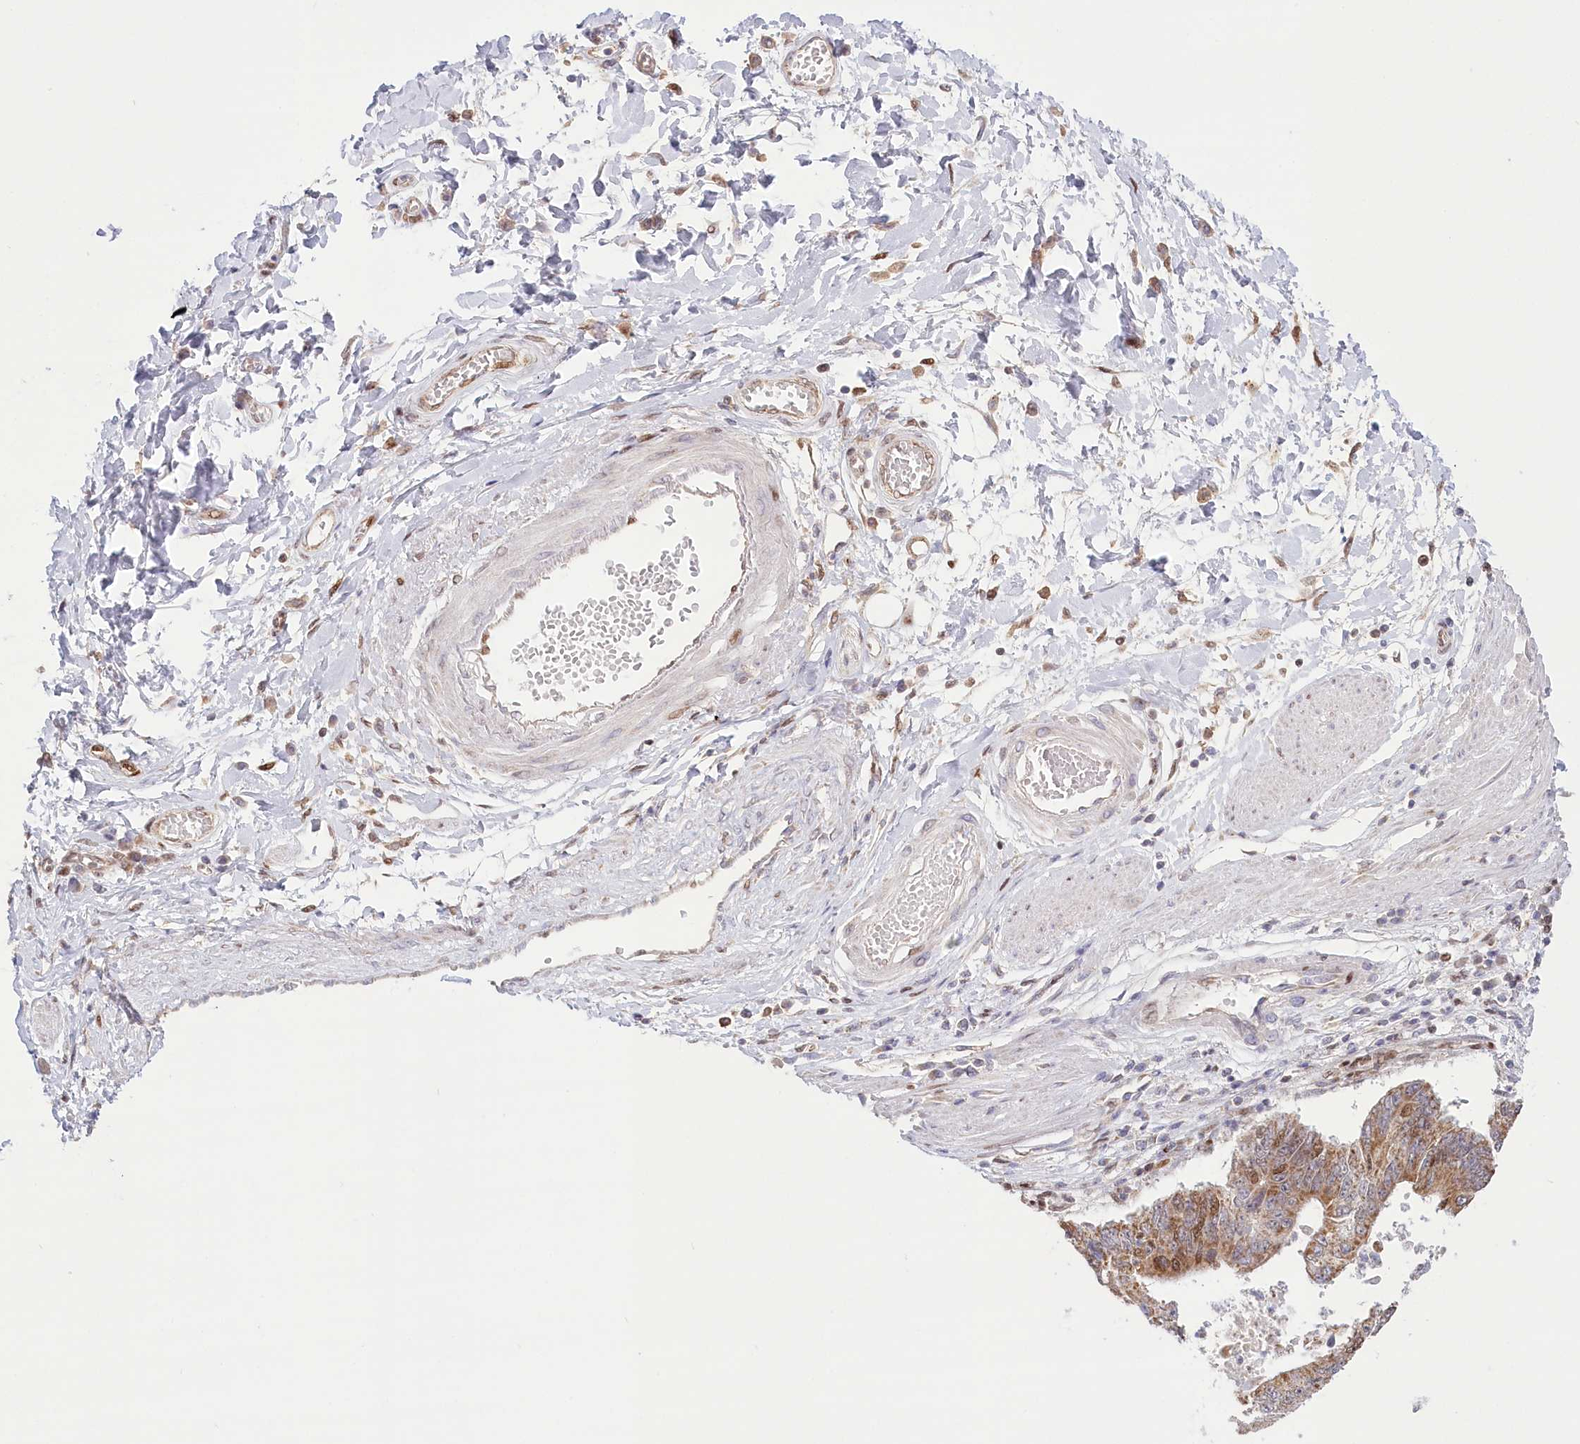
{"staining": {"intensity": "moderate", "quantity": ">75%", "location": "cytoplasmic/membranous"}, "tissue": "stomach cancer", "cell_type": "Tumor cells", "image_type": "cancer", "snomed": [{"axis": "morphology", "description": "Adenocarcinoma, NOS"}, {"axis": "topography", "description": "Stomach"}], "caption": "Adenocarcinoma (stomach) tissue shows moderate cytoplasmic/membranous expression in approximately >75% of tumor cells", "gene": "PYURF", "patient": {"sex": "male", "age": 59}}